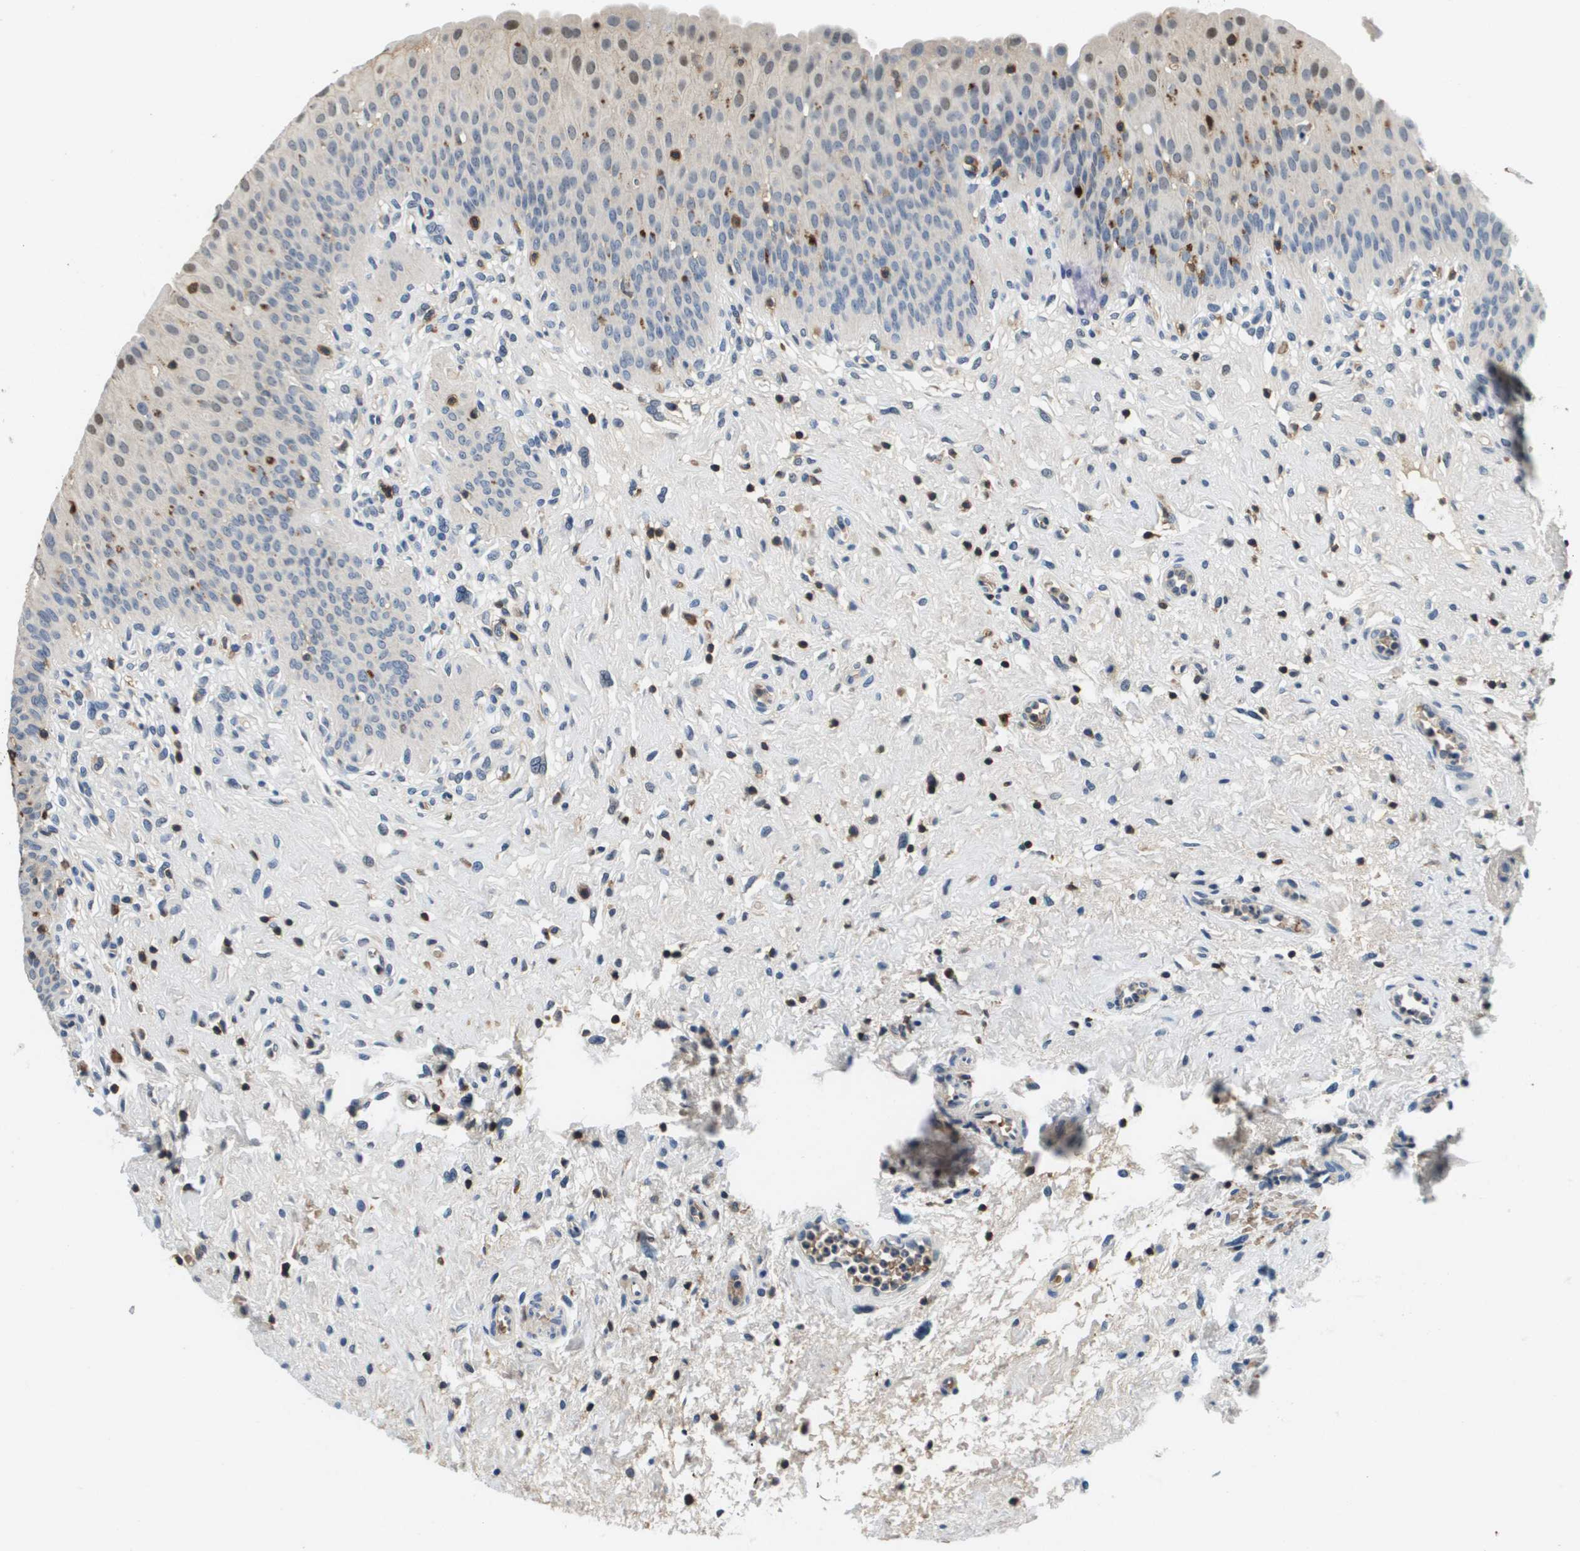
{"staining": {"intensity": "negative", "quantity": "none", "location": "none"}, "tissue": "urinary bladder", "cell_type": "Urothelial cells", "image_type": "normal", "snomed": [{"axis": "morphology", "description": "Normal tissue, NOS"}, {"axis": "topography", "description": "Urinary bladder"}], "caption": "This is an immunohistochemistry (IHC) photomicrograph of benign human urinary bladder. There is no staining in urothelial cells.", "gene": "KCNQ5", "patient": {"sex": "male", "age": 46}}